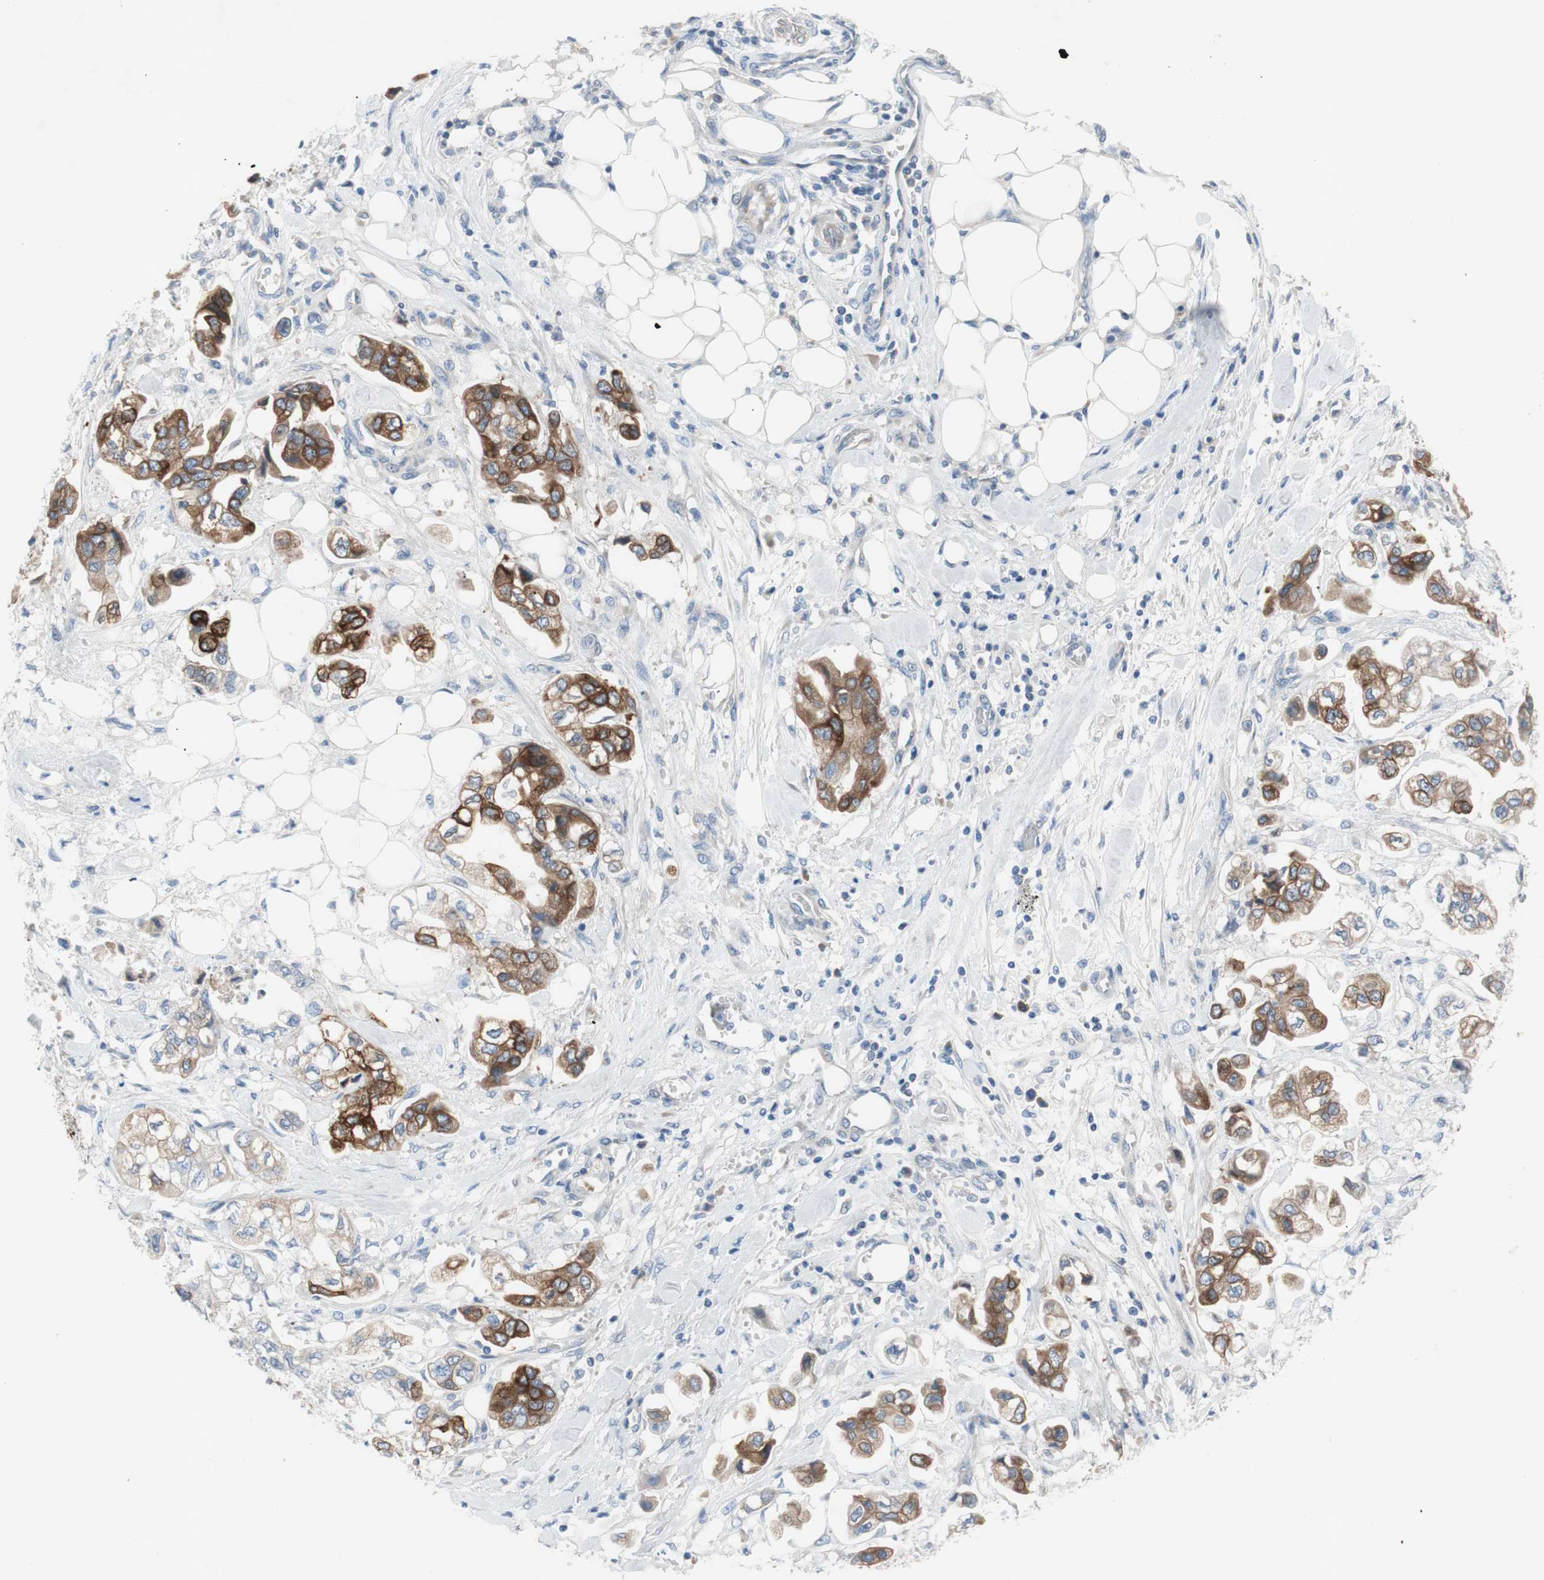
{"staining": {"intensity": "strong", "quantity": ">75%", "location": "cytoplasmic/membranous"}, "tissue": "stomach cancer", "cell_type": "Tumor cells", "image_type": "cancer", "snomed": [{"axis": "morphology", "description": "Adenocarcinoma, NOS"}, {"axis": "topography", "description": "Stomach"}], "caption": "This histopathology image shows immunohistochemistry staining of stomach cancer (adenocarcinoma), with high strong cytoplasmic/membranous positivity in approximately >75% of tumor cells.", "gene": "FDFT1", "patient": {"sex": "male", "age": 62}}